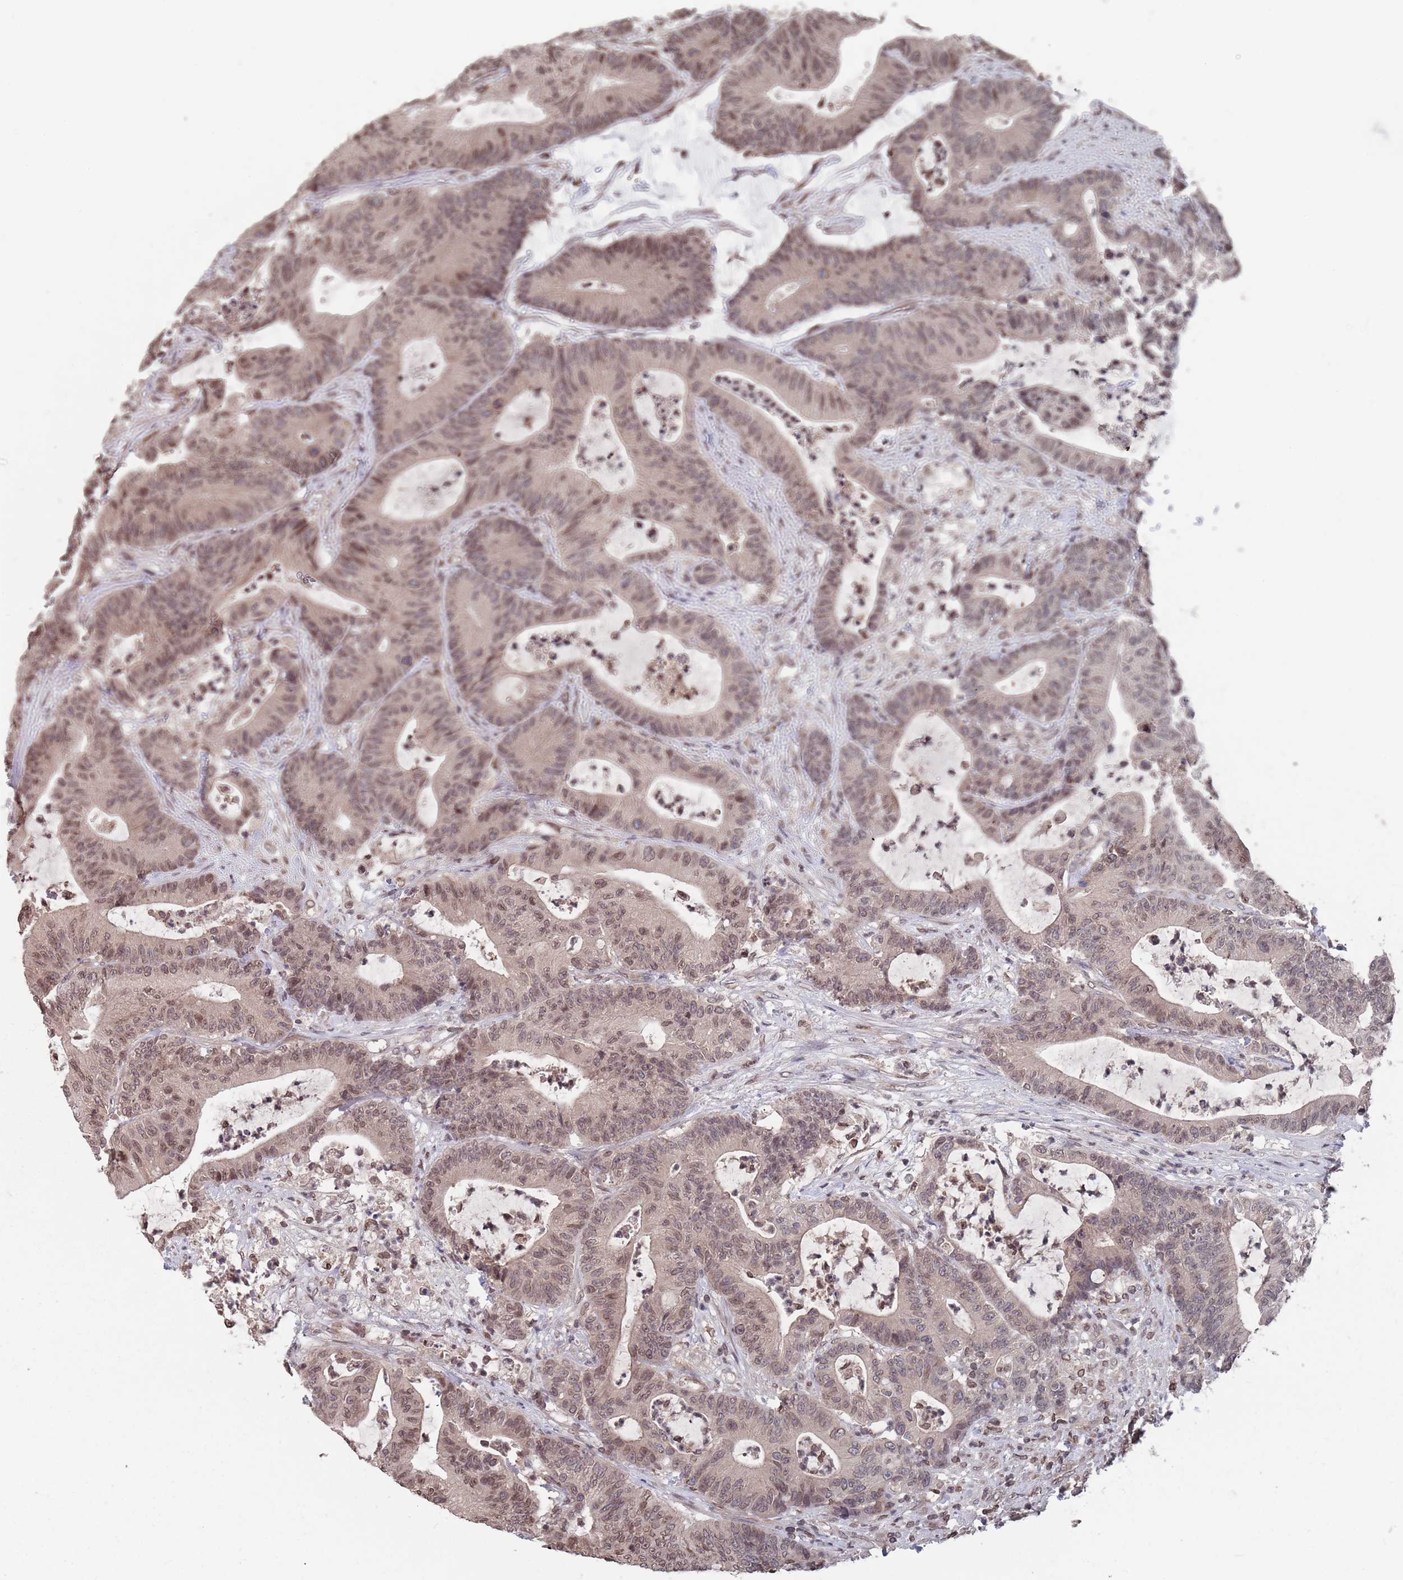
{"staining": {"intensity": "moderate", "quantity": ">75%", "location": "nuclear"}, "tissue": "colorectal cancer", "cell_type": "Tumor cells", "image_type": "cancer", "snomed": [{"axis": "morphology", "description": "Adenocarcinoma, NOS"}, {"axis": "topography", "description": "Colon"}], "caption": "IHC staining of adenocarcinoma (colorectal), which demonstrates medium levels of moderate nuclear expression in about >75% of tumor cells indicating moderate nuclear protein positivity. The staining was performed using DAB (brown) for protein detection and nuclei were counterstained in hematoxylin (blue).", "gene": "SDHAF3", "patient": {"sex": "female", "age": 84}}